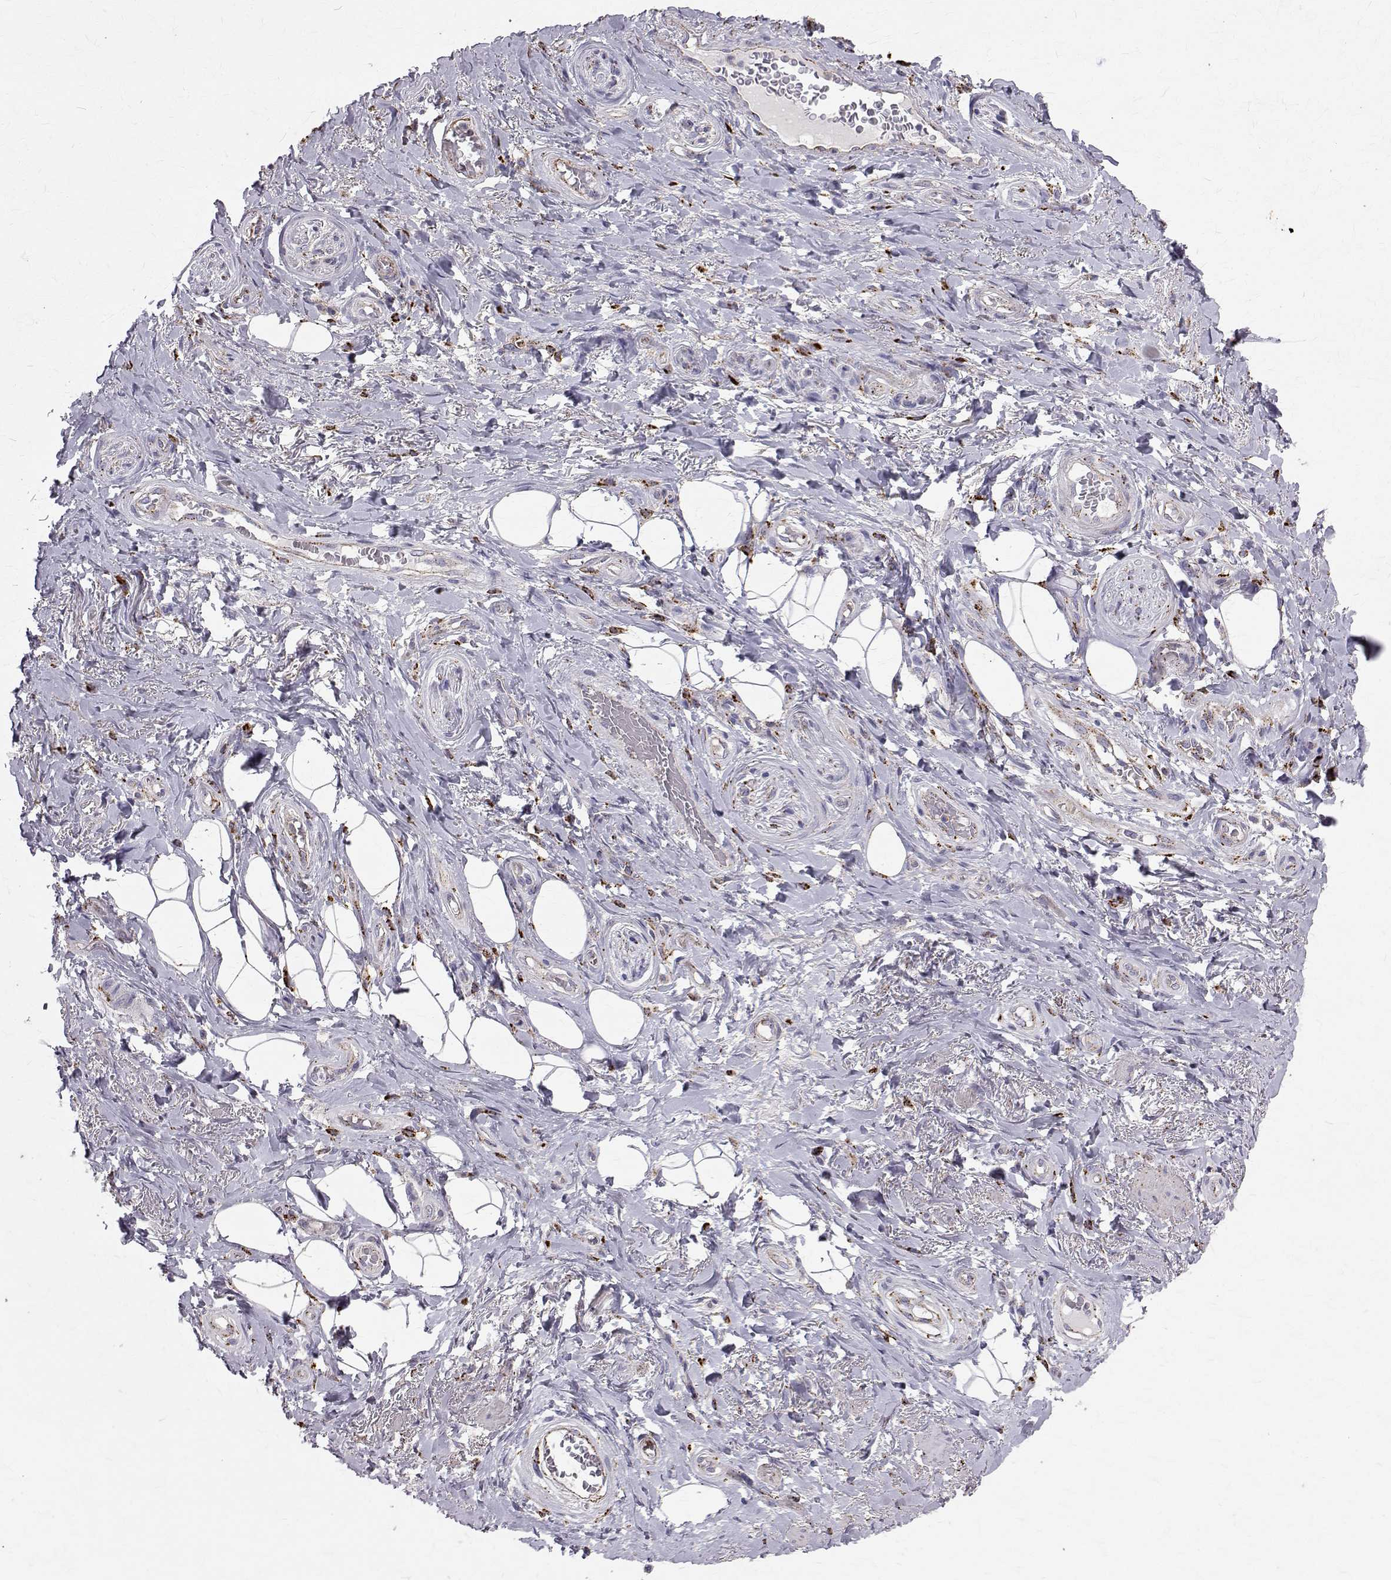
{"staining": {"intensity": "negative", "quantity": "none", "location": "none"}, "tissue": "adipose tissue", "cell_type": "Adipocytes", "image_type": "normal", "snomed": [{"axis": "morphology", "description": "Normal tissue, NOS"}, {"axis": "topography", "description": "Anal"}, {"axis": "topography", "description": "Peripheral nerve tissue"}], "caption": "Immunohistochemistry micrograph of normal adipose tissue: adipose tissue stained with DAB displays no significant protein positivity in adipocytes. Brightfield microscopy of immunohistochemistry (IHC) stained with DAB (brown) and hematoxylin (blue), captured at high magnification.", "gene": "TPP1", "patient": {"sex": "male", "age": 53}}